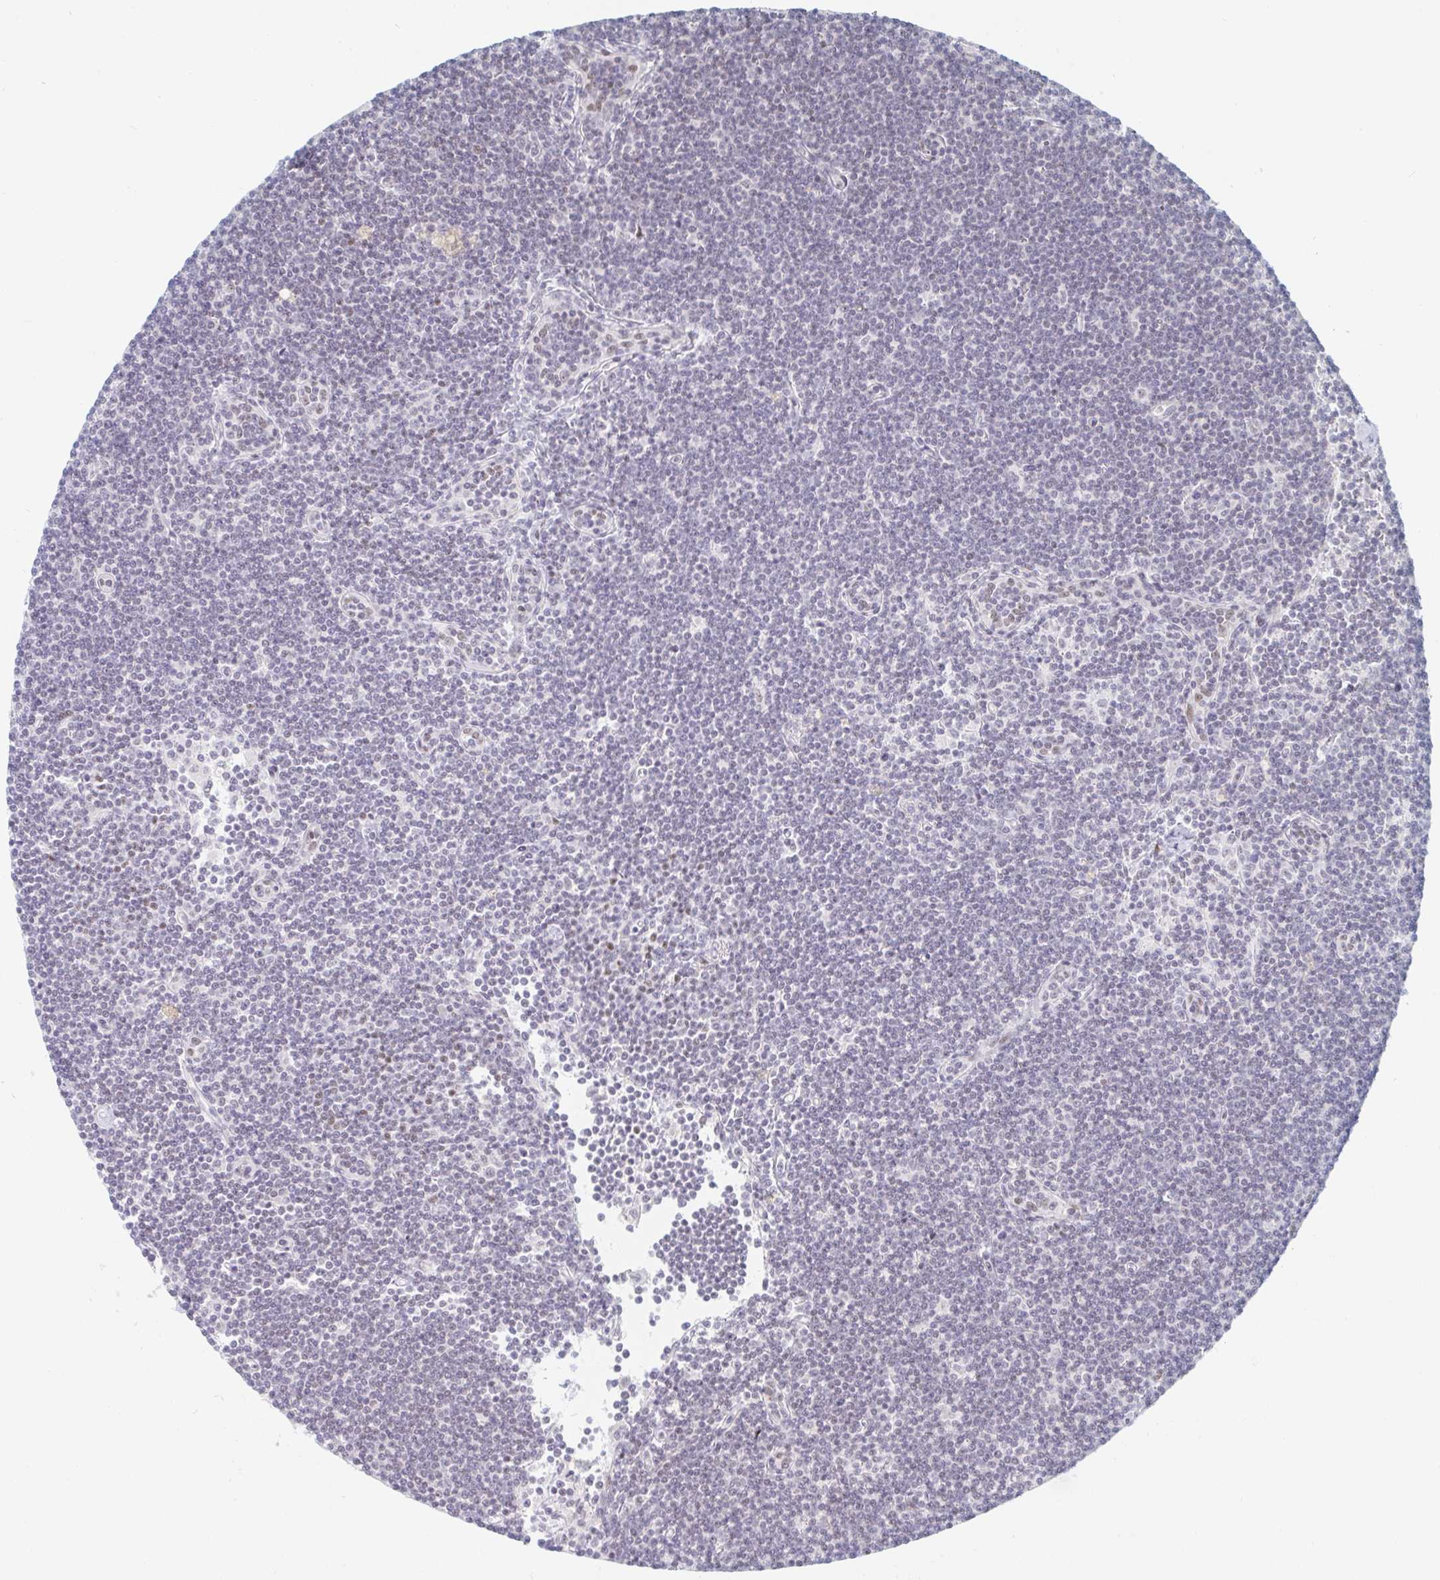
{"staining": {"intensity": "negative", "quantity": "none", "location": "none"}, "tissue": "lymphoma", "cell_type": "Tumor cells", "image_type": "cancer", "snomed": [{"axis": "morphology", "description": "Malignant lymphoma, non-Hodgkin's type, Low grade"}, {"axis": "topography", "description": "Lymph node"}], "caption": "Immunohistochemistry (IHC) histopathology image of neoplastic tissue: lymphoma stained with DAB demonstrates no significant protein expression in tumor cells.", "gene": "CHD2", "patient": {"sex": "female", "age": 73}}